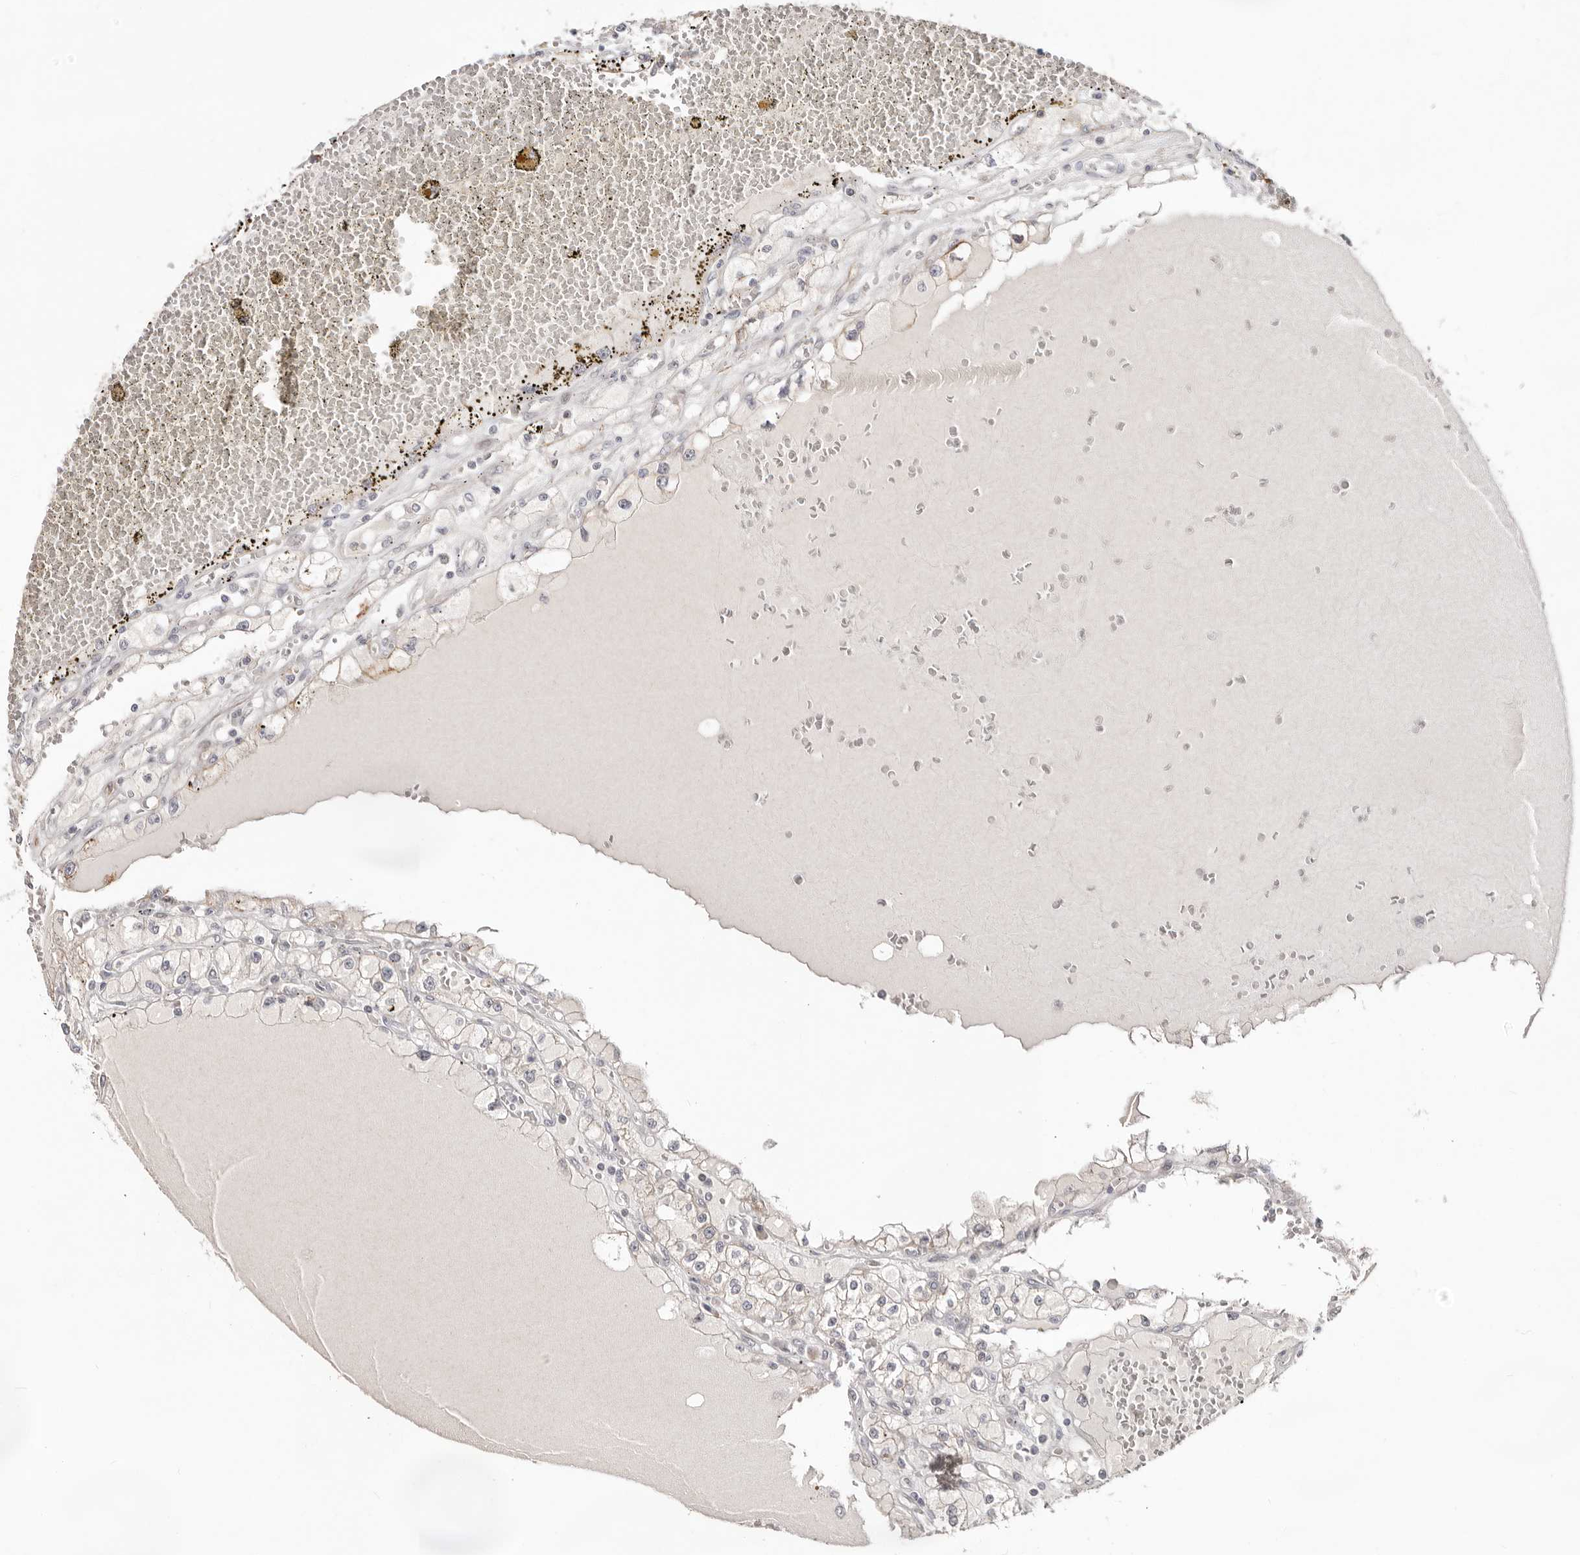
{"staining": {"intensity": "moderate", "quantity": "<25%", "location": "cytoplasmic/membranous"}, "tissue": "renal cancer", "cell_type": "Tumor cells", "image_type": "cancer", "snomed": [{"axis": "morphology", "description": "Adenocarcinoma, NOS"}, {"axis": "topography", "description": "Kidney"}], "caption": "High-magnification brightfield microscopy of renal adenocarcinoma stained with DAB (brown) and counterstained with hematoxylin (blue). tumor cells exhibit moderate cytoplasmic/membranous expression is seen in about<25% of cells. Immunohistochemistry stains the protein in brown and the nuclei are stained blue.", "gene": "SZT2", "patient": {"sex": "male", "age": 56}}